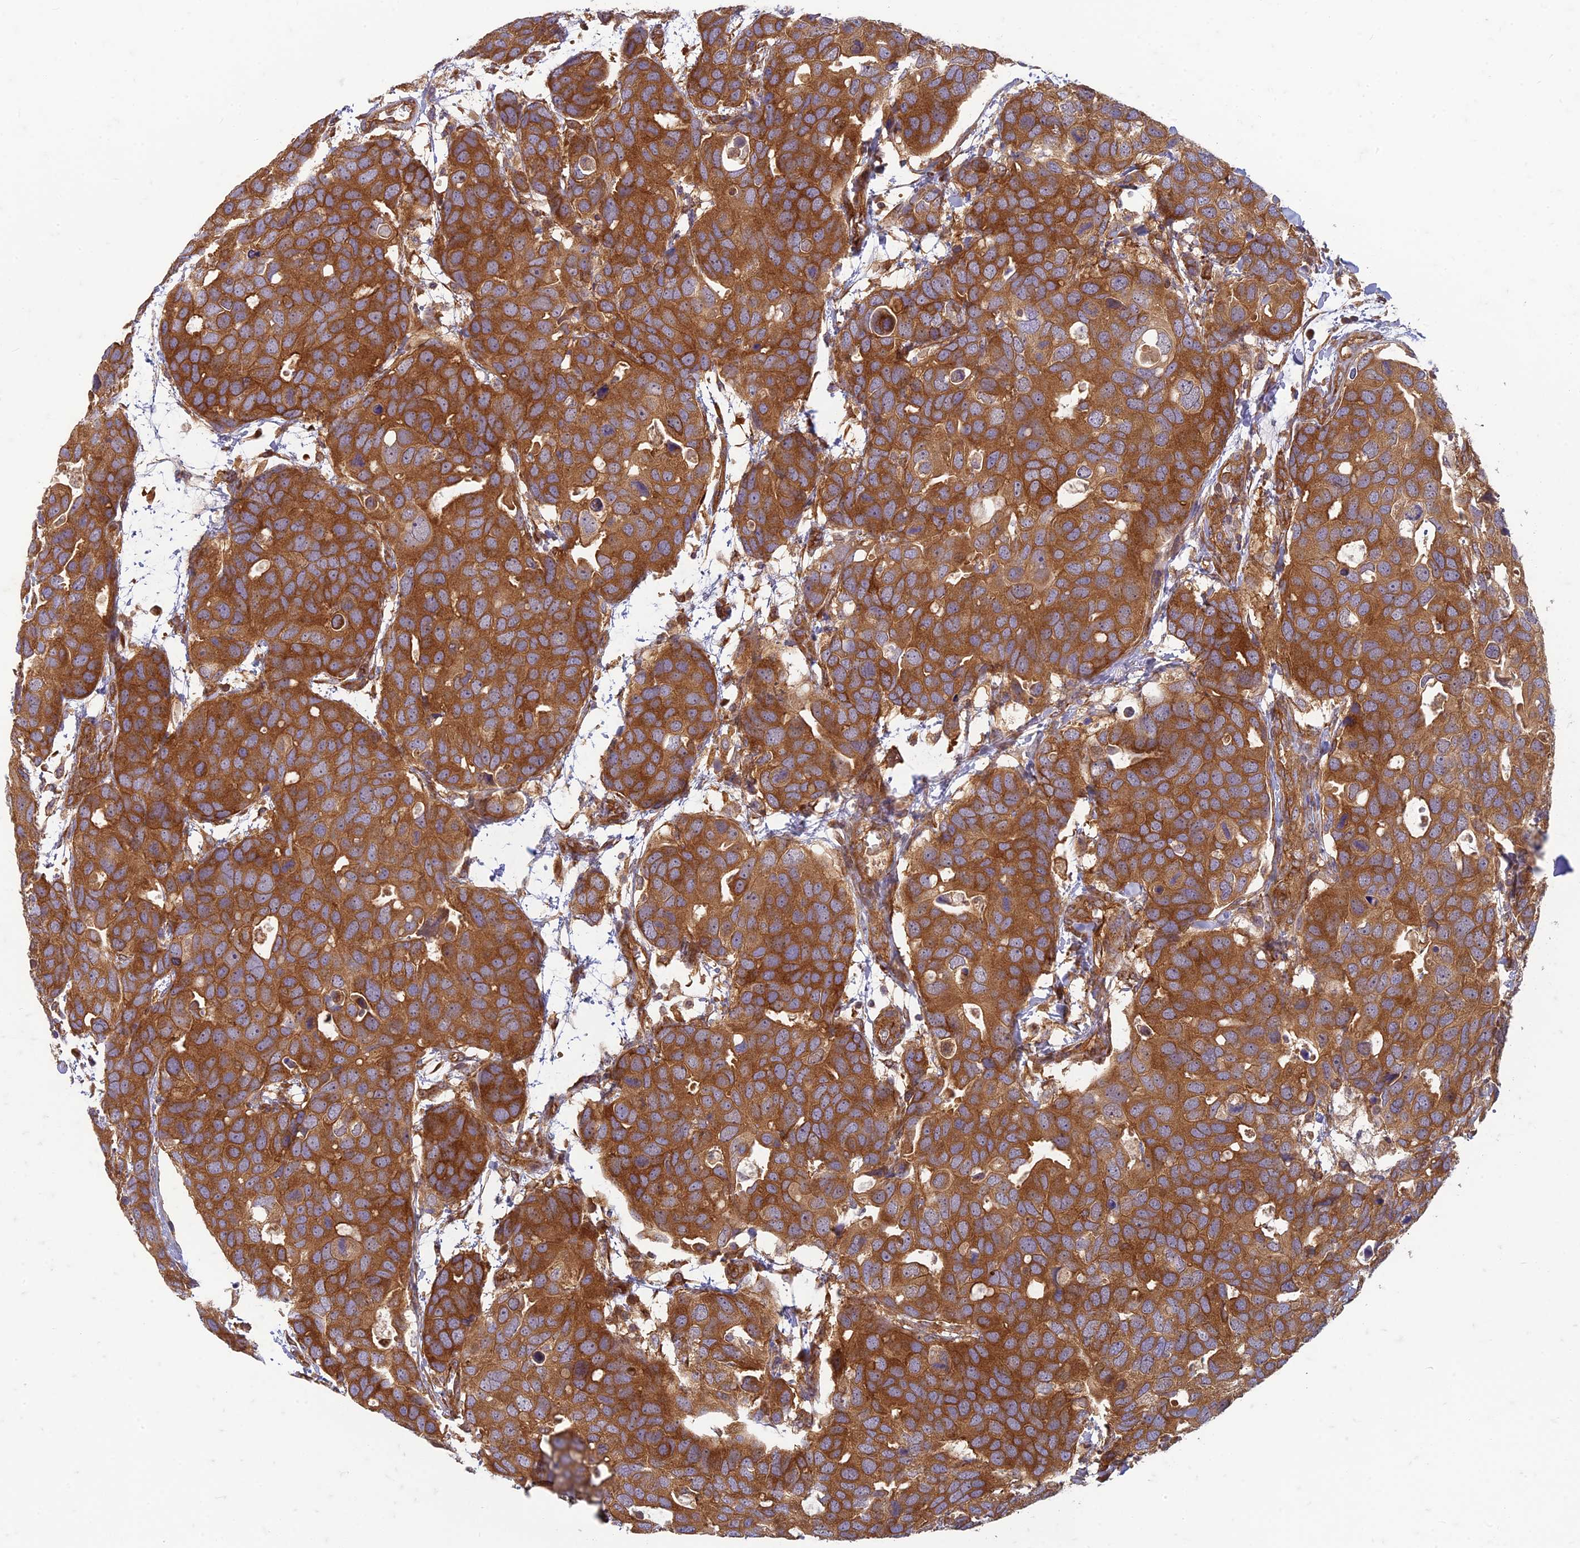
{"staining": {"intensity": "strong", "quantity": ">75%", "location": "cytoplasmic/membranous"}, "tissue": "breast cancer", "cell_type": "Tumor cells", "image_type": "cancer", "snomed": [{"axis": "morphology", "description": "Duct carcinoma"}, {"axis": "topography", "description": "Breast"}], "caption": "Human infiltrating ductal carcinoma (breast) stained with a protein marker reveals strong staining in tumor cells.", "gene": "TCF25", "patient": {"sex": "female", "age": 83}}